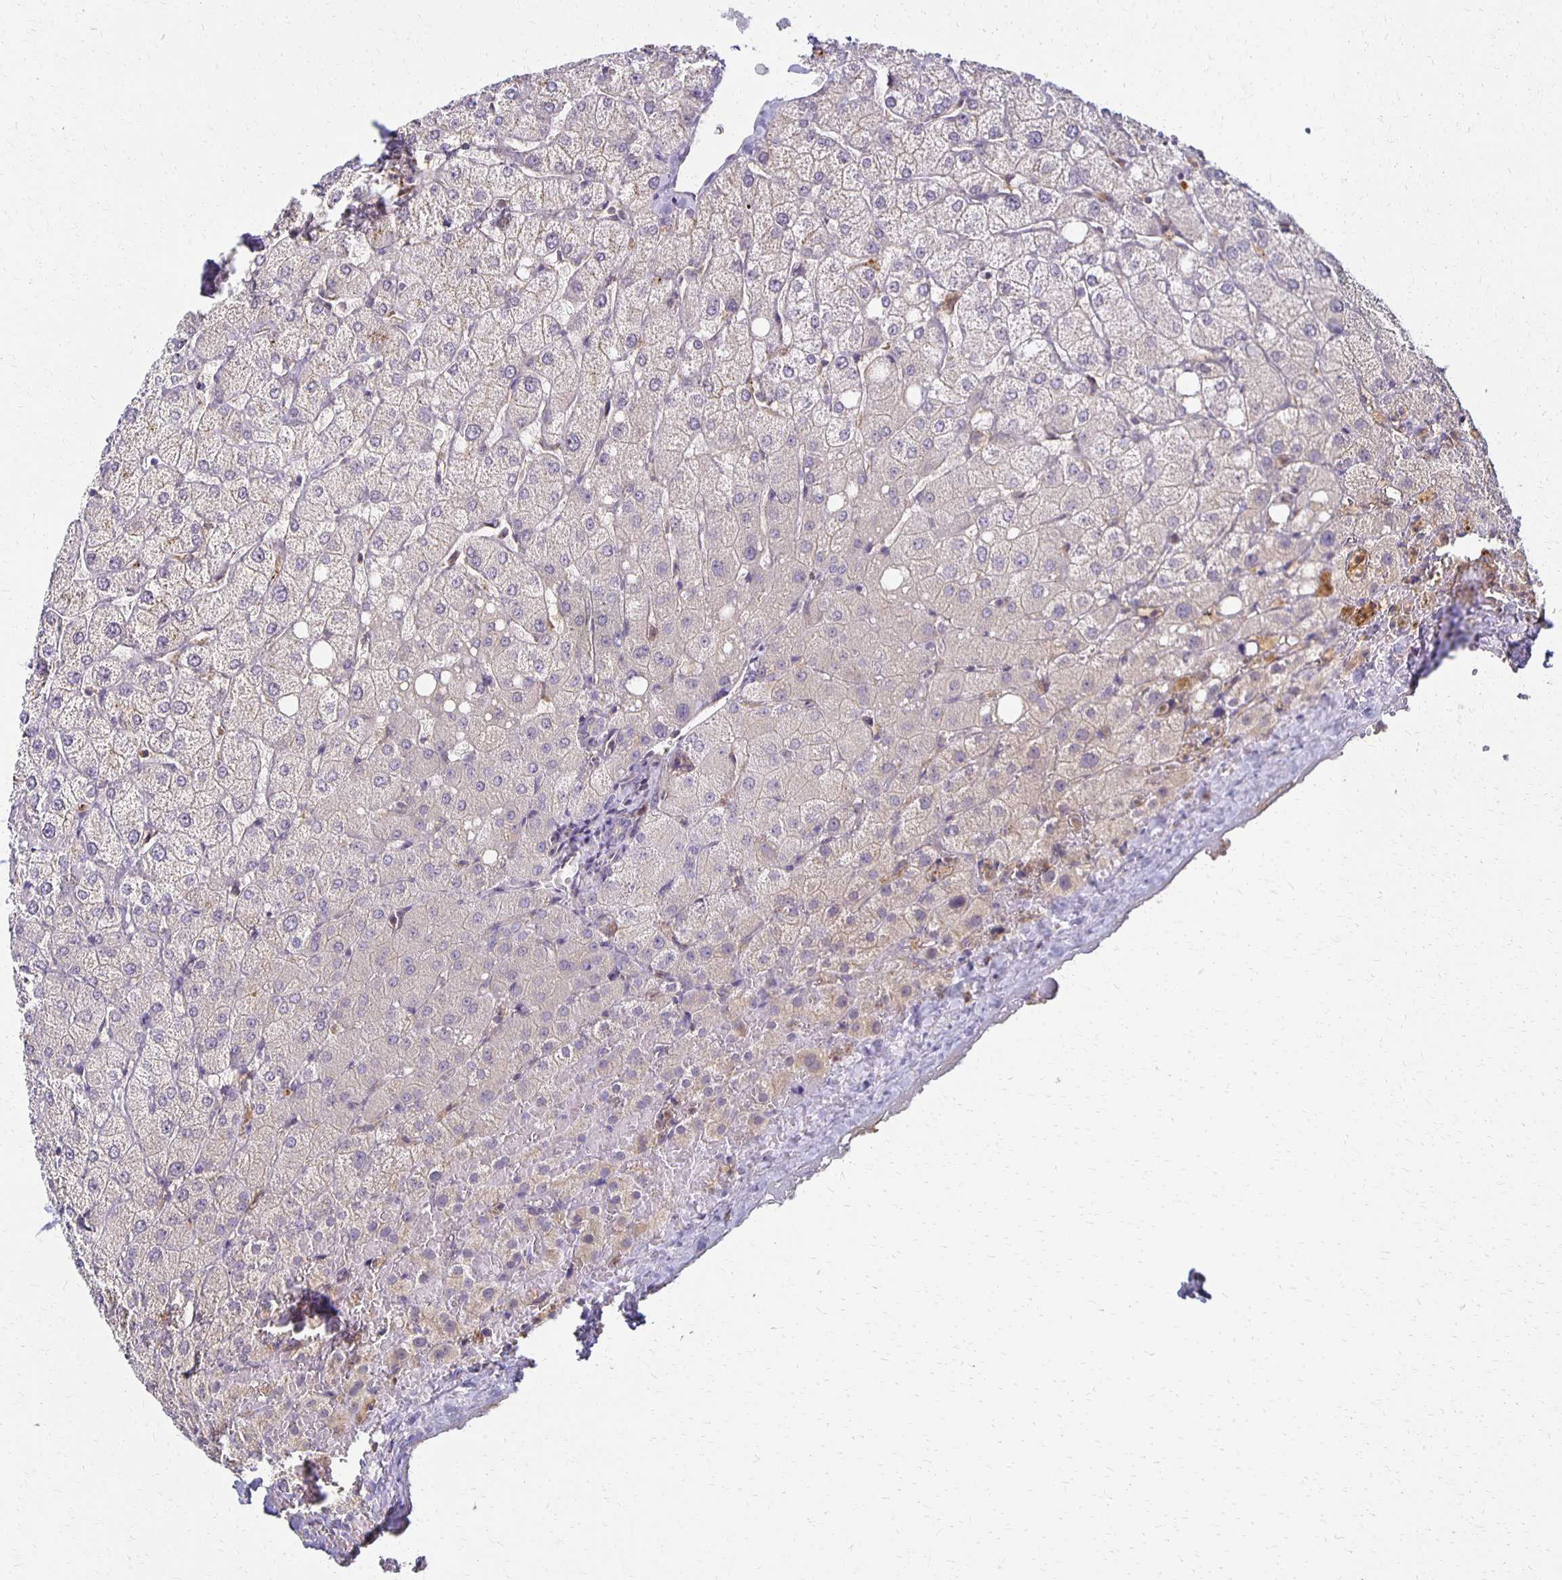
{"staining": {"intensity": "negative", "quantity": "none", "location": "none"}, "tissue": "liver", "cell_type": "Cholangiocytes", "image_type": "normal", "snomed": [{"axis": "morphology", "description": "Normal tissue, NOS"}, {"axis": "topography", "description": "Liver"}], "caption": "DAB immunohistochemical staining of benign human liver displays no significant positivity in cholangiocytes.", "gene": "GPX4", "patient": {"sex": "female", "age": 54}}